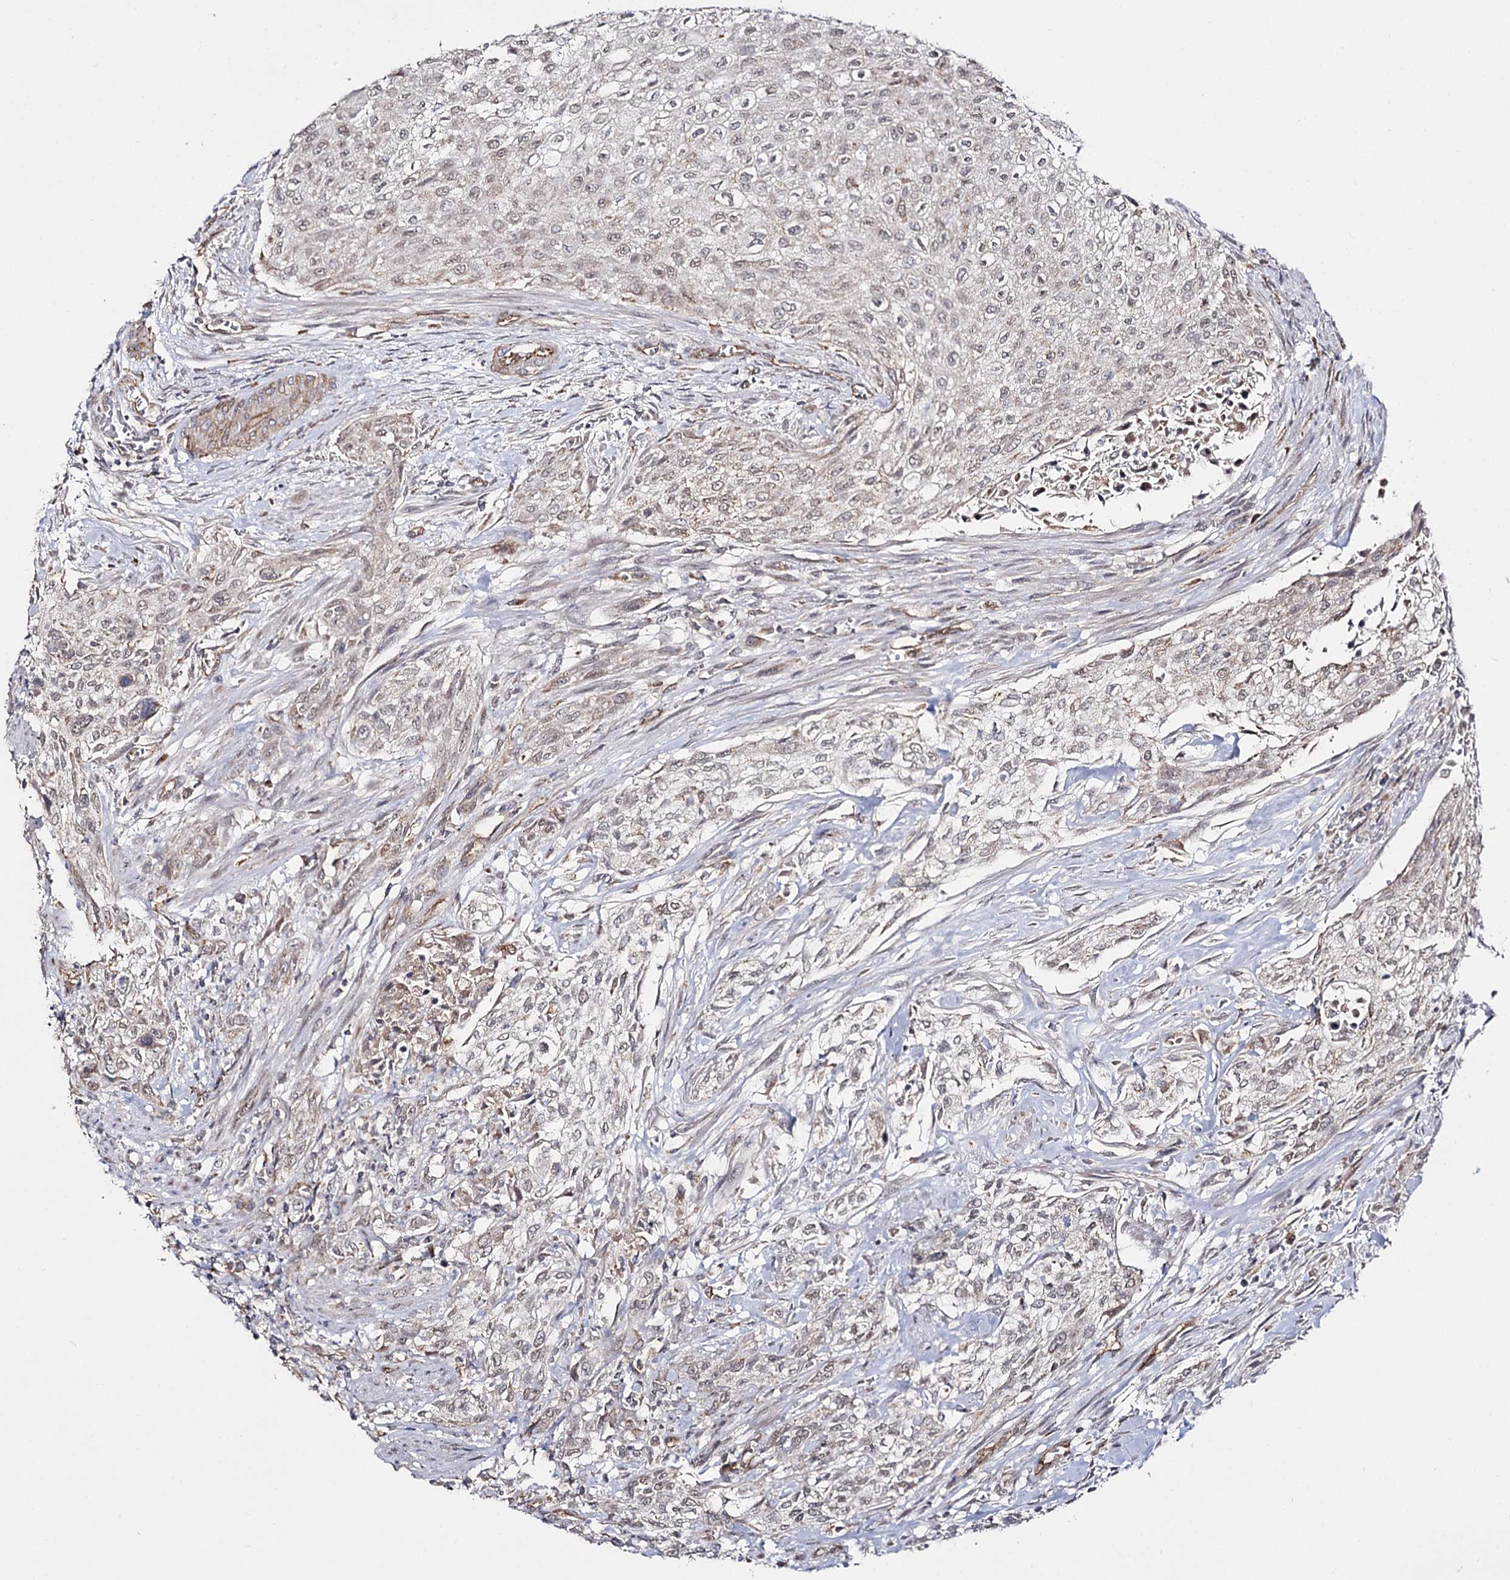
{"staining": {"intensity": "weak", "quantity": "<25%", "location": "cytoplasmic/membranous"}, "tissue": "urothelial cancer", "cell_type": "Tumor cells", "image_type": "cancer", "snomed": [{"axis": "morphology", "description": "Urothelial carcinoma, High grade"}, {"axis": "topography", "description": "Urinary bladder"}], "caption": "High-grade urothelial carcinoma was stained to show a protein in brown. There is no significant expression in tumor cells.", "gene": "CBR4", "patient": {"sex": "male", "age": 35}}